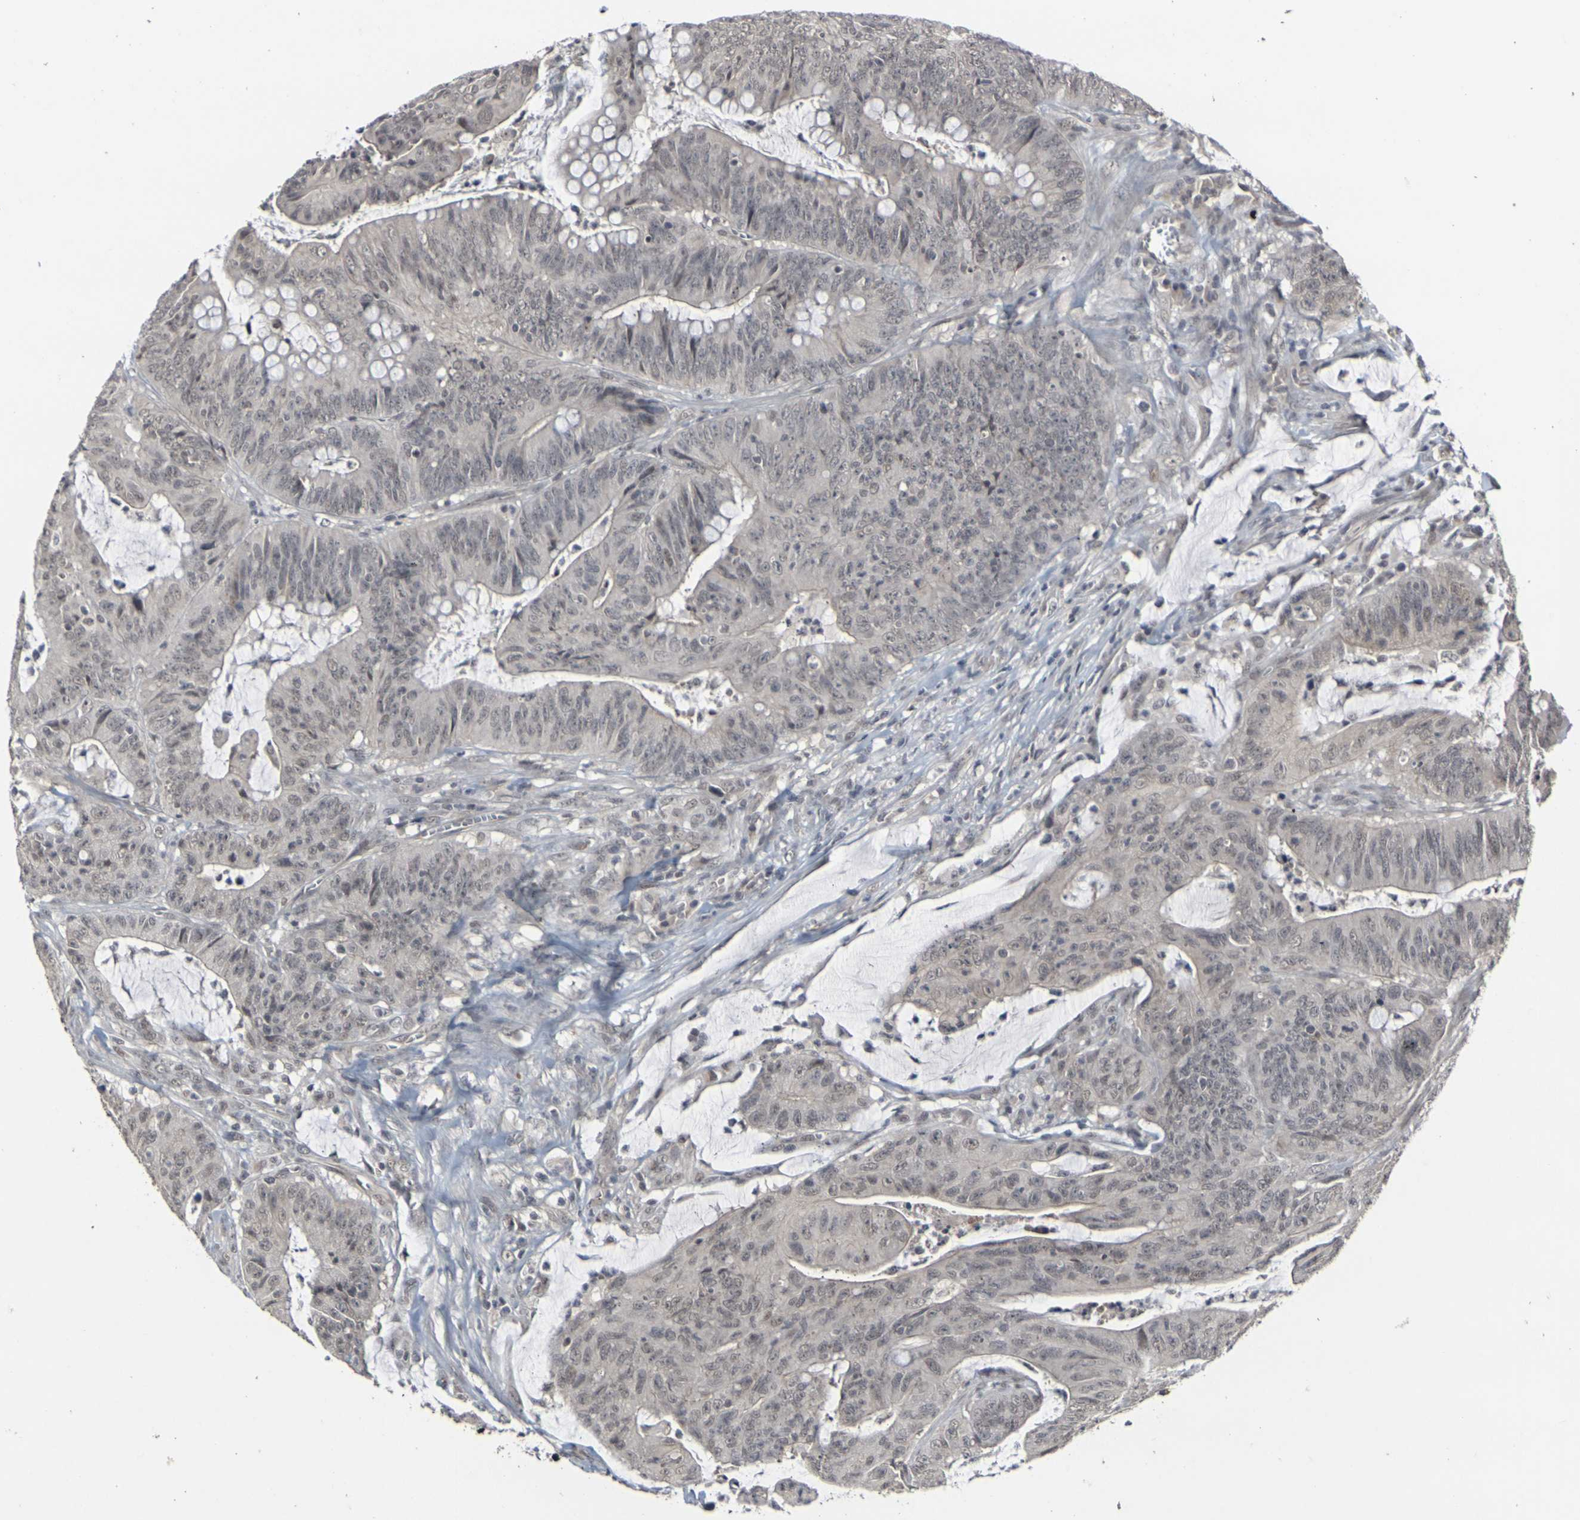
{"staining": {"intensity": "weak", "quantity": "25%-75%", "location": "nuclear"}, "tissue": "colorectal cancer", "cell_type": "Tumor cells", "image_type": "cancer", "snomed": [{"axis": "morphology", "description": "Adenocarcinoma, NOS"}, {"axis": "topography", "description": "Colon"}], "caption": "Immunohistochemistry (IHC) staining of adenocarcinoma (colorectal), which demonstrates low levels of weak nuclear expression in approximately 25%-75% of tumor cells indicating weak nuclear protein expression. The staining was performed using DAB (brown) for protein detection and nuclei were counterstained in hematoxylin (blue).", "gene": "GPR19", "patient": {"sex": "male", "age": 45}}